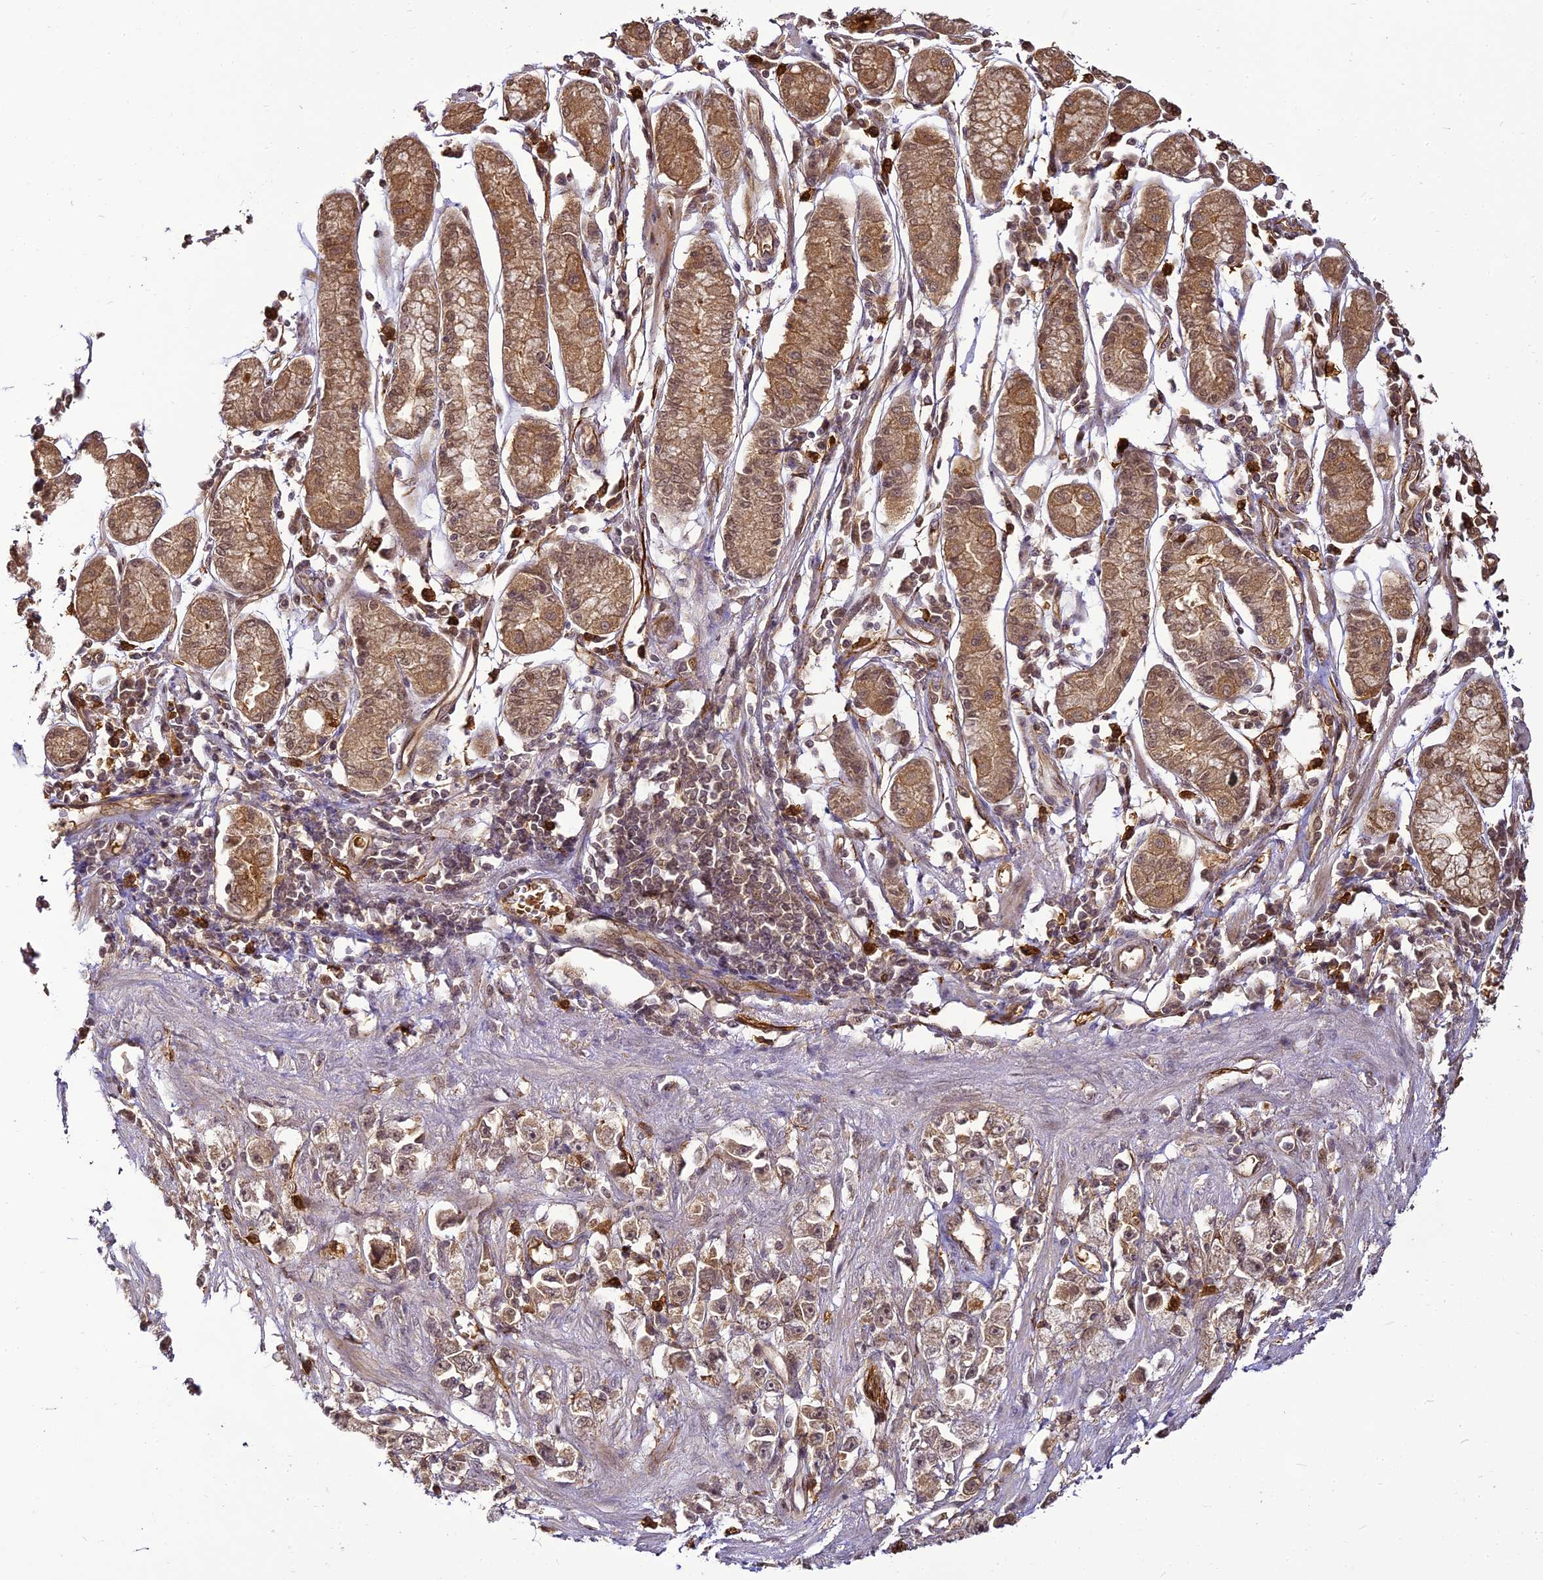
{"staining": {"intensity": "weak", "quantity": "25%-75%", "location": "cytoplasmic/membranous,nuclear"}, "tissue": "stomach cancer", "cell_type": "Tumor cells", "image_type": "cancer", "snomed": [{"axis": "morphology", "description": "Adenocarcinoma, NOS"}, {"axis": "topography", "description": "Stomach"}], "caption": "A high-resolution histopathology image shows immunohistochemistry staining of stomach adenocarcinoma, which shows weak cytoplasmic/membranous and nuclear expression in approximately 25%-75% of tumor cells. (DAB (3,3'-diaminobenzidine) IHC with brightfield microscopy, high magnification).", "gene": "BCDIN3D", "patient": {"sex": "female", "age": 59}}